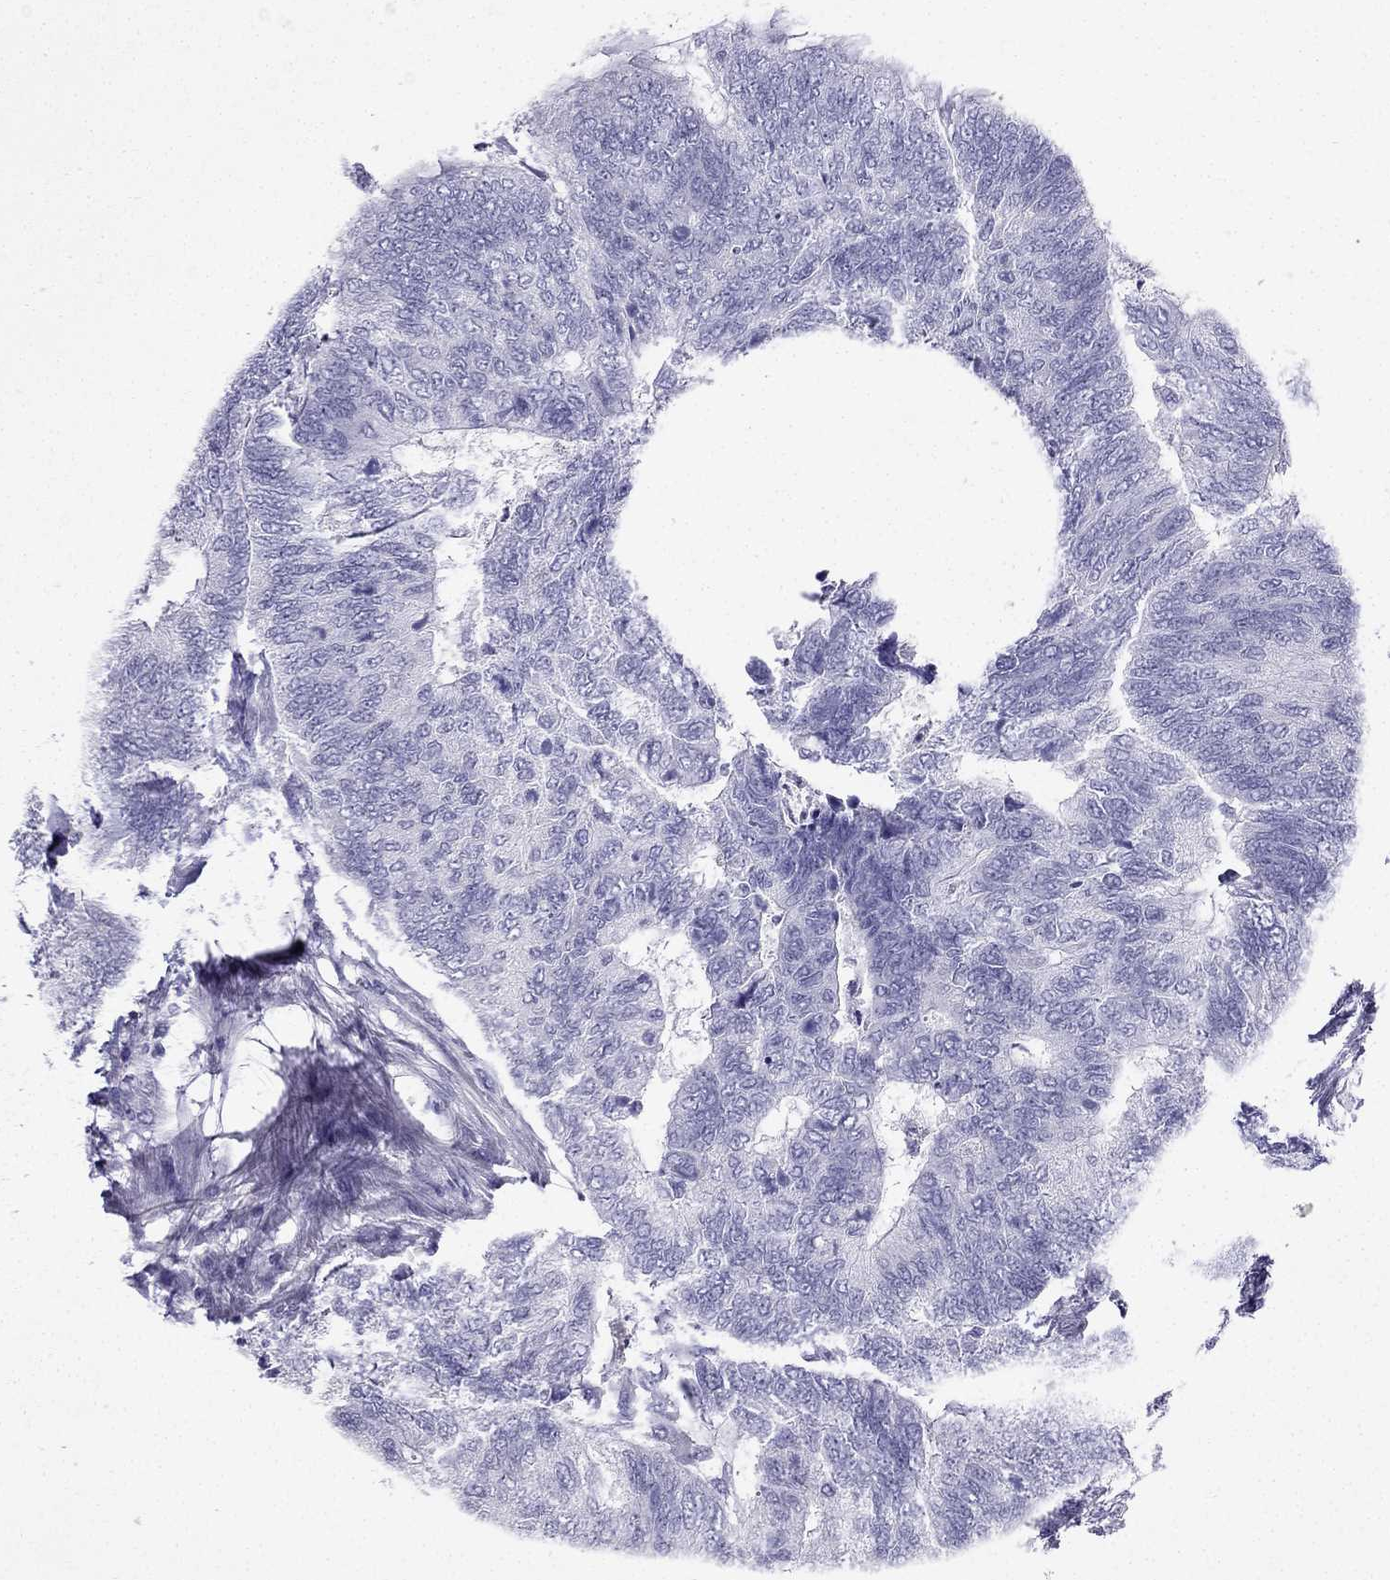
{"staining": {"intensity": "negative", "quantity": "none", "location": "none"}, "tissue": "colorectal cancer", "cell_type": "Tumor cells", "image_type": "cancer", "snomed": [{"axis": "morphology", "description": "Adenocarcinoma, NOS"}, {"axis": "topography", "description": "Colon"}], "caption": "The image reveals no significant positivity in tumor cells of colorectal cancer (adenocarcinoma).", "gene": "NPTX1", "patient": {"sex": "female", "age": 67}}